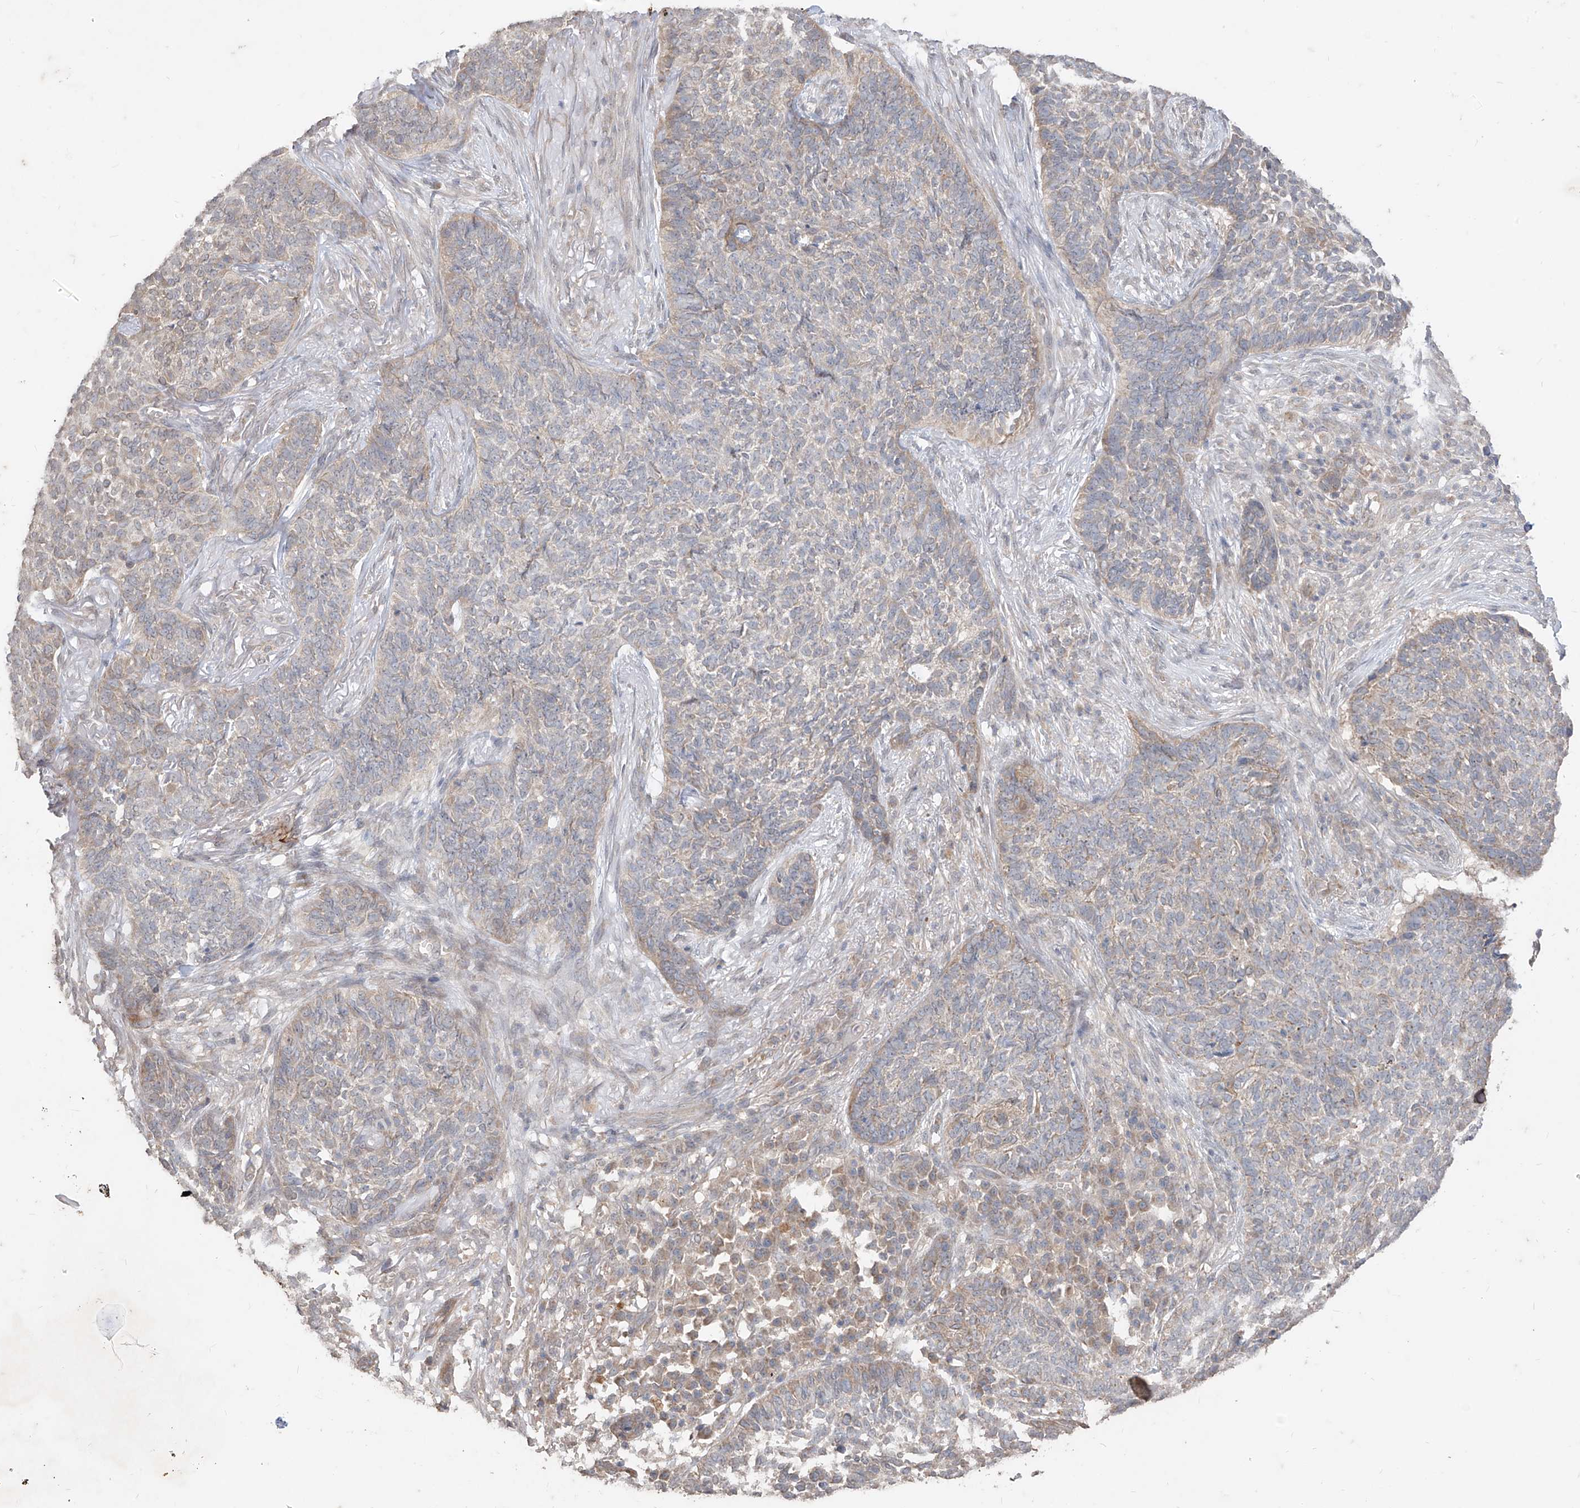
{"staining": {"intensity": "weak", "quantity": "<25%", "location": "cytoplasmic/membranous"}, "tissue": "skin cancer", "cell_type": "Tumor cells", "image_type": "cancer", "snomed": [{"axis": "morphology", "description": "Basal cell carcinoma"}, {"axis": "topography", "description": "Skin"}], "caption": "Immunohistochemistry micrograph of neoplastic tissue: skin basal cell carcinoma stained with DAB demonstrates no significant protein staining in tumor cells.", "gene": "MTUS2", "patient": {"sex": "male", "age": 85}}